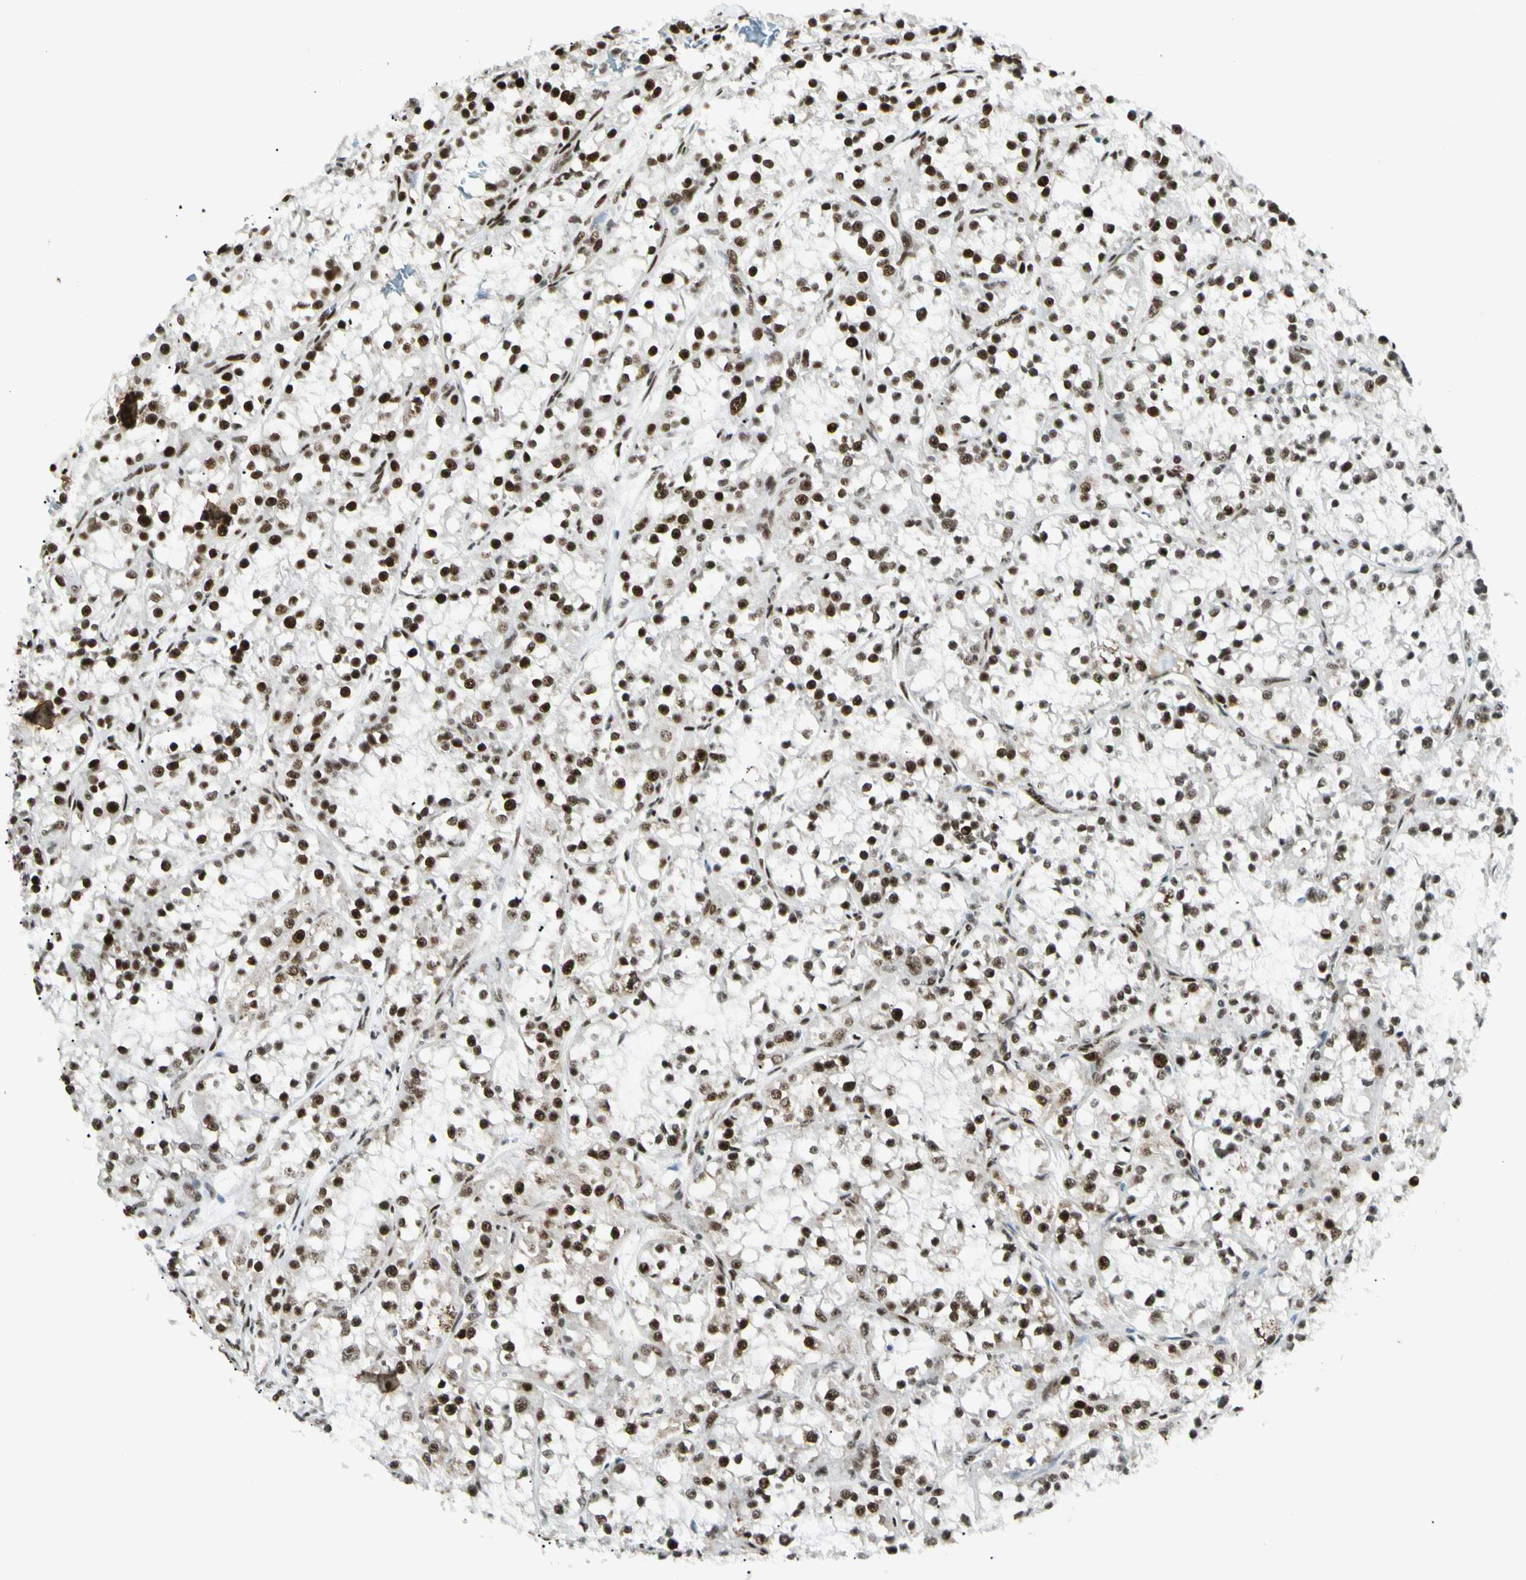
{"staining": {"intensity": "strong", "quantity": ">75%", "location": "nuclear"}, "tissue": "renal cancer", "cell_type": "Tumor cells", "image_type": "cancer", "snomed": [{"axis": "morphology", "description": "Adenocarcinoma, NOS"}, {"axis": "topography", "description": "Kidney"}], "caption": "Human renal adenocarcinoma stained for a protein (brown) reveals strong nuclear positive staining in about >75% of tumor cells.", "gene": "FUS", "patient": {"sex": "female", "age": 52}}